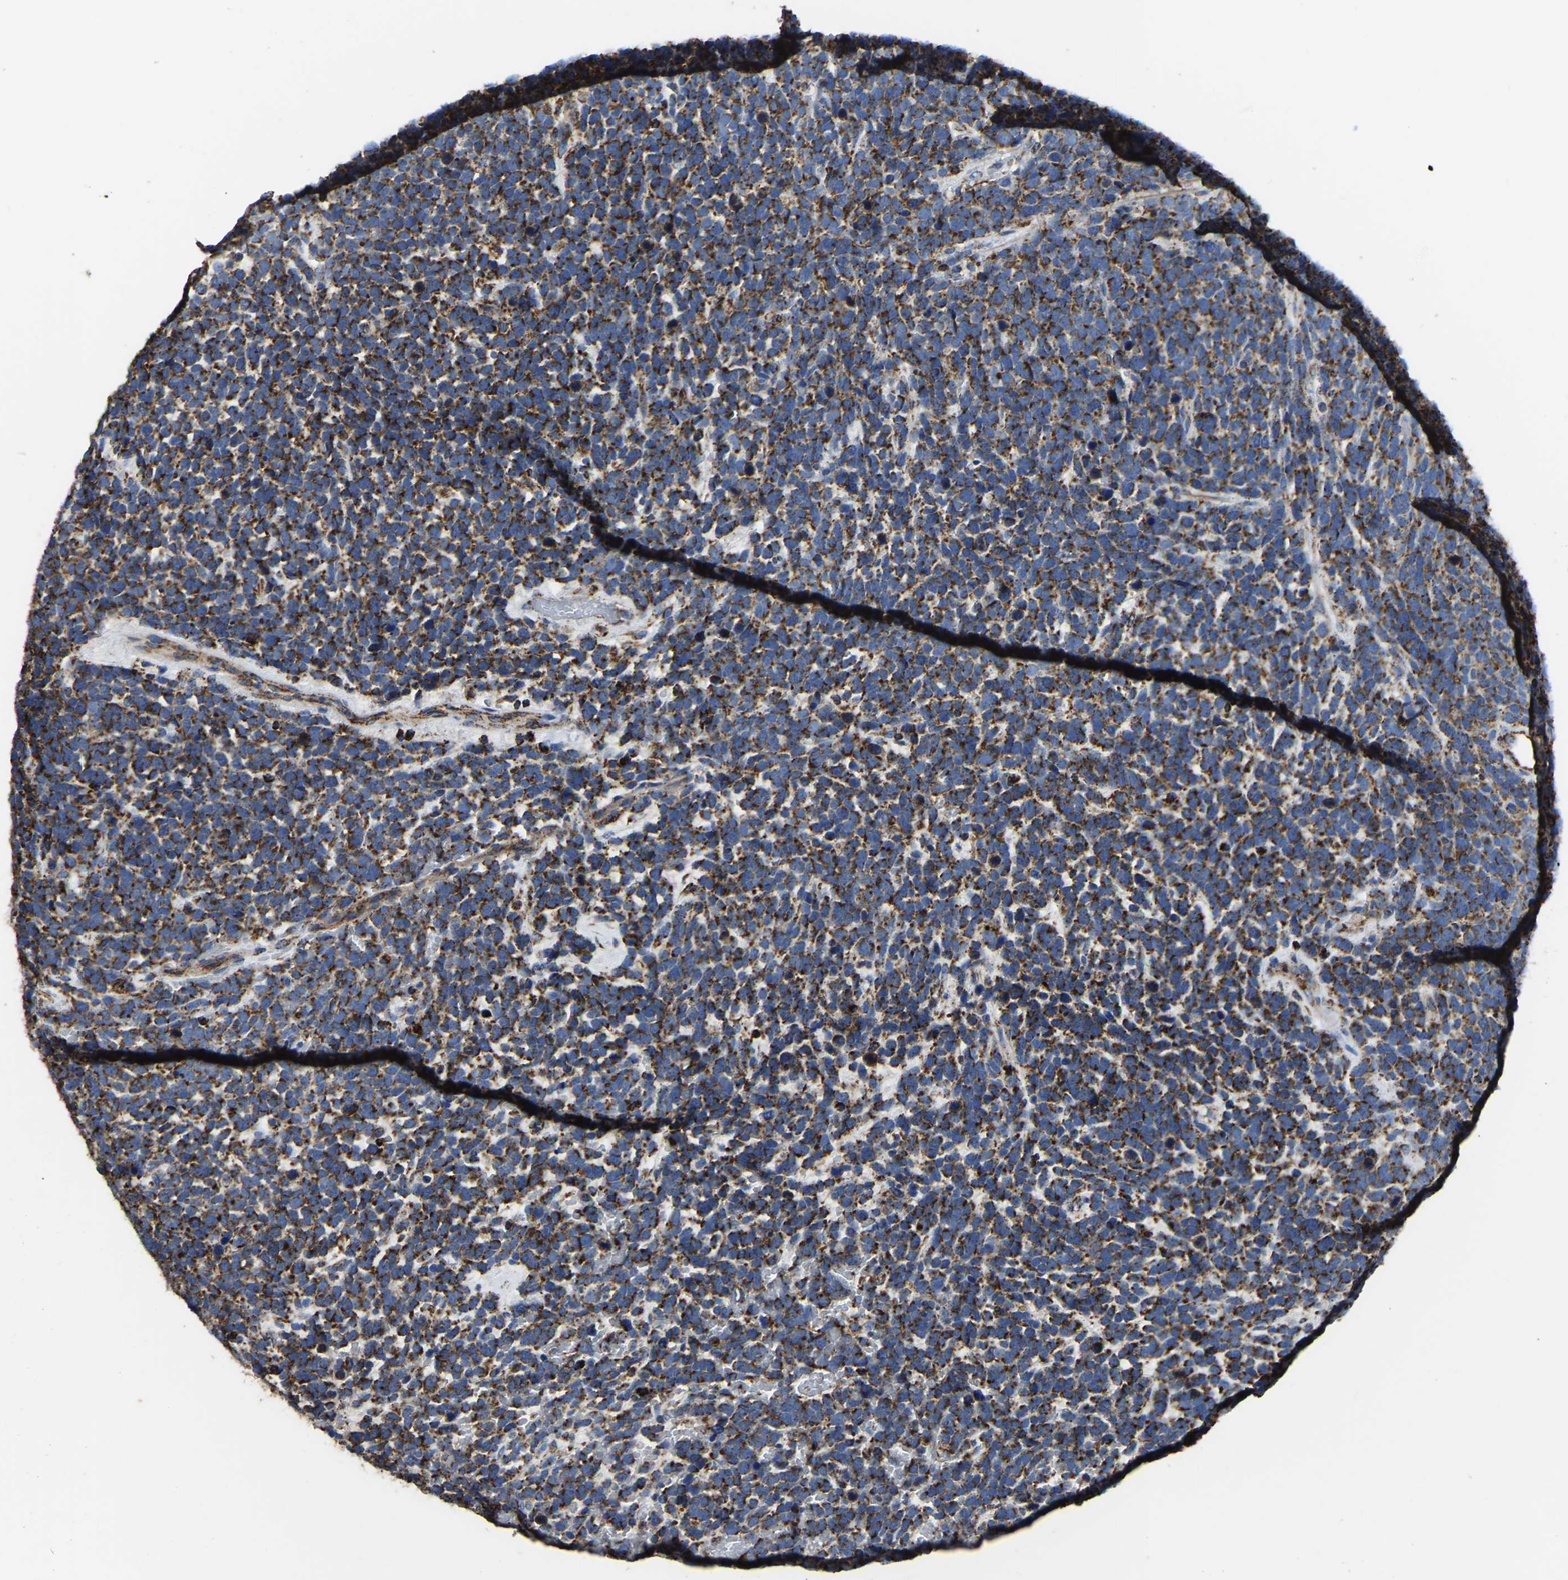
{"staining": {"intensity": "strong", "quantity": "25%-75%", "location": "cytoplasmic/membranous"}, "tissue": "urothelial cancer", "cell_type": "Tumor cells", "image_type": "cancer", "snomed": [{"axis": "morphology", "description": "Urothelial carcinoma, High grade"}, {"axis": "topography", "description": "Urinary bladder"}], "caption": "Tumor cells exhibit strong cytoplasmic/membranous expression in approximately 25%-75% of cells in urothelial carcinoma (high-grade). The staining was performed using DAB, with brown indicating positive protein expression. Nuclei are stained blue with hematoxylin.", "gene": "ETFA", "patient": {"sex": "female", "age": 82}}